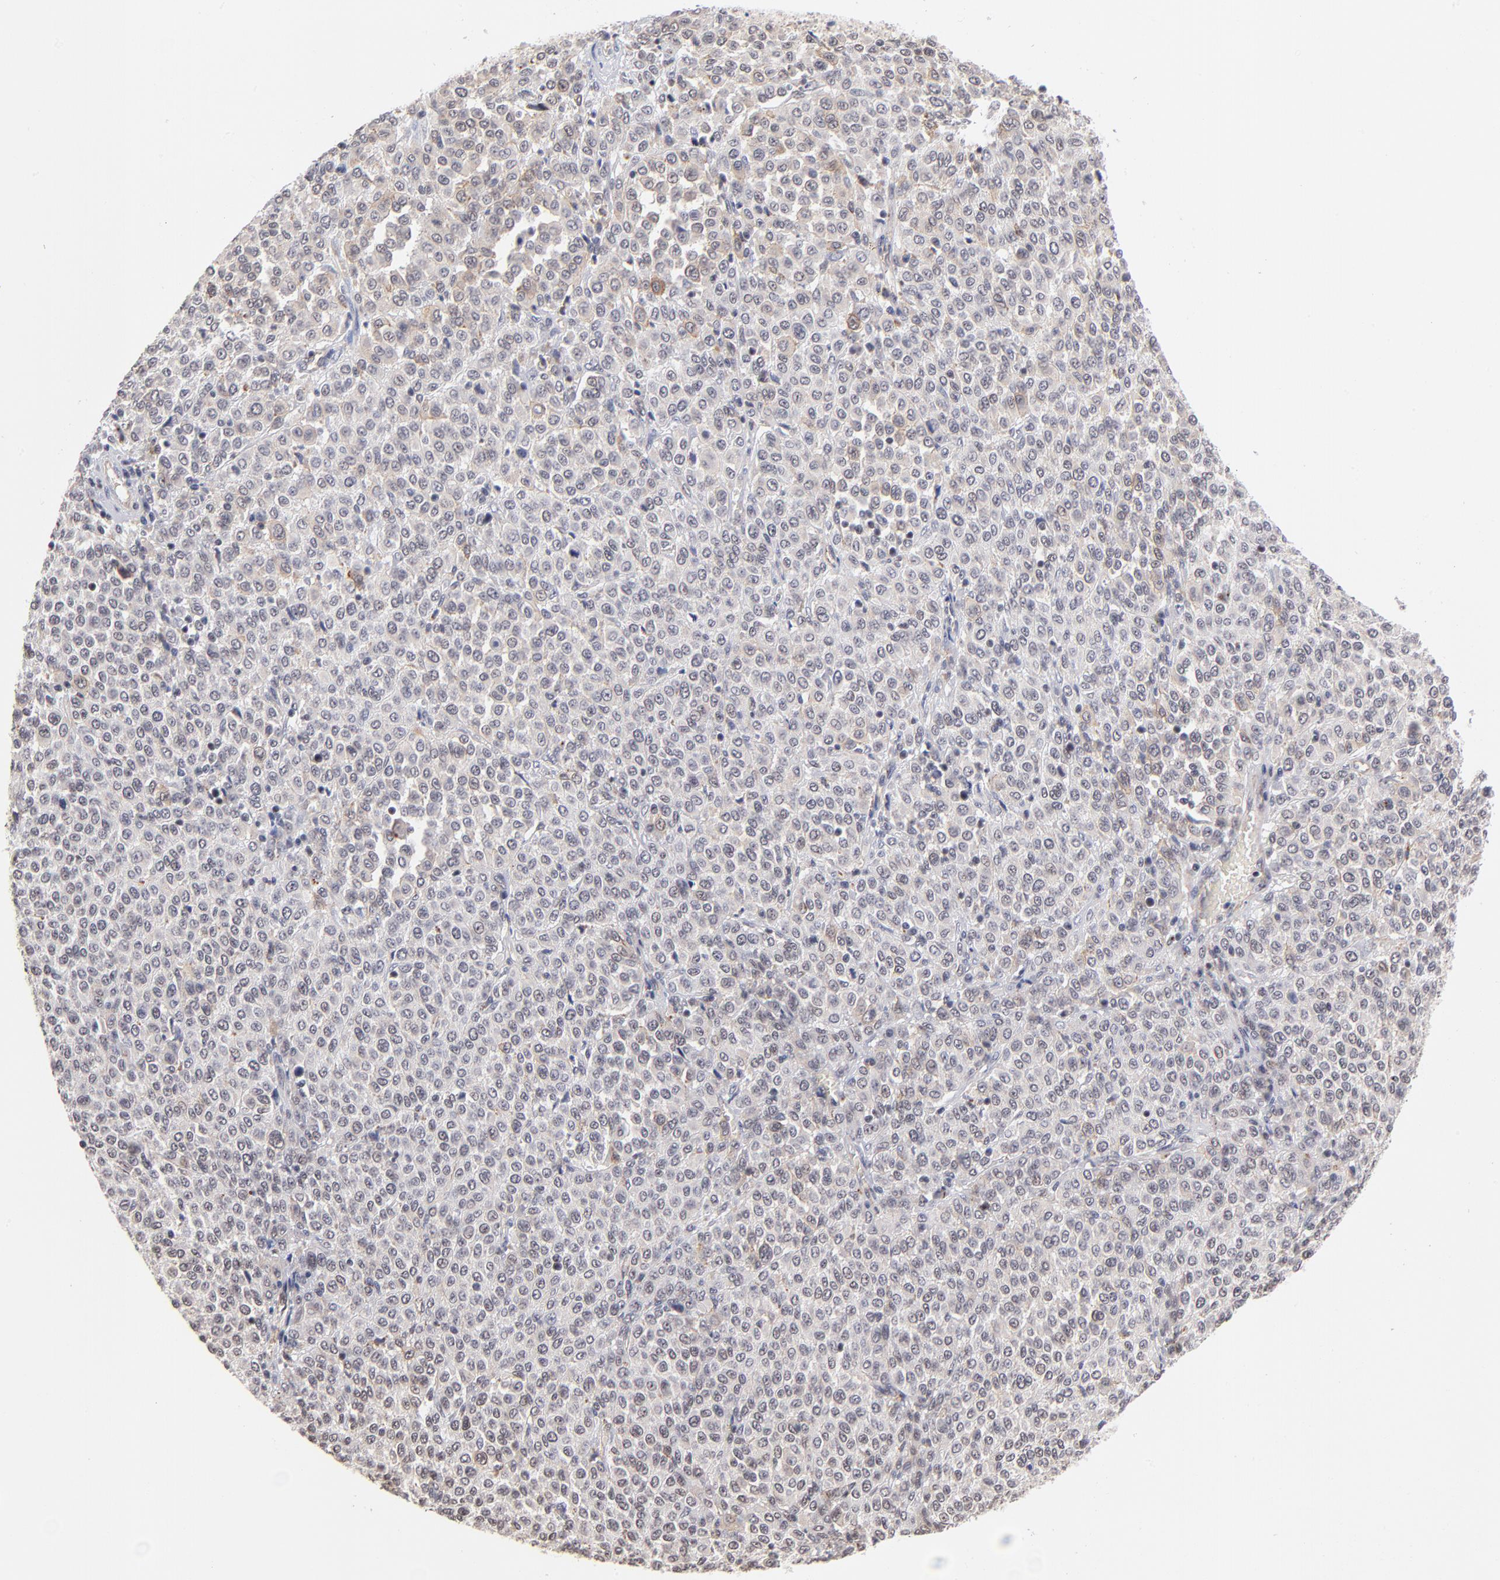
{"staining": {"intensity": "moderate", "quantity": "25%-75%", "location": "nuclear"}, "tissue": "melanoma", "cell_type": "Tumor cells", "image_type": "cancer", "snomed": [{"axis": "morphology", "description": "Malignant melanoma, Metastatic site"}, {"axis": "topography", "description": "Pancreas"}], "caption": "Human malignant melanoma (metastatic site) stained with a protein marker demonstrates moderate staining in tumor cells.", "gene": "GABPA", "patient": {"sex": "female", "age": 30}}